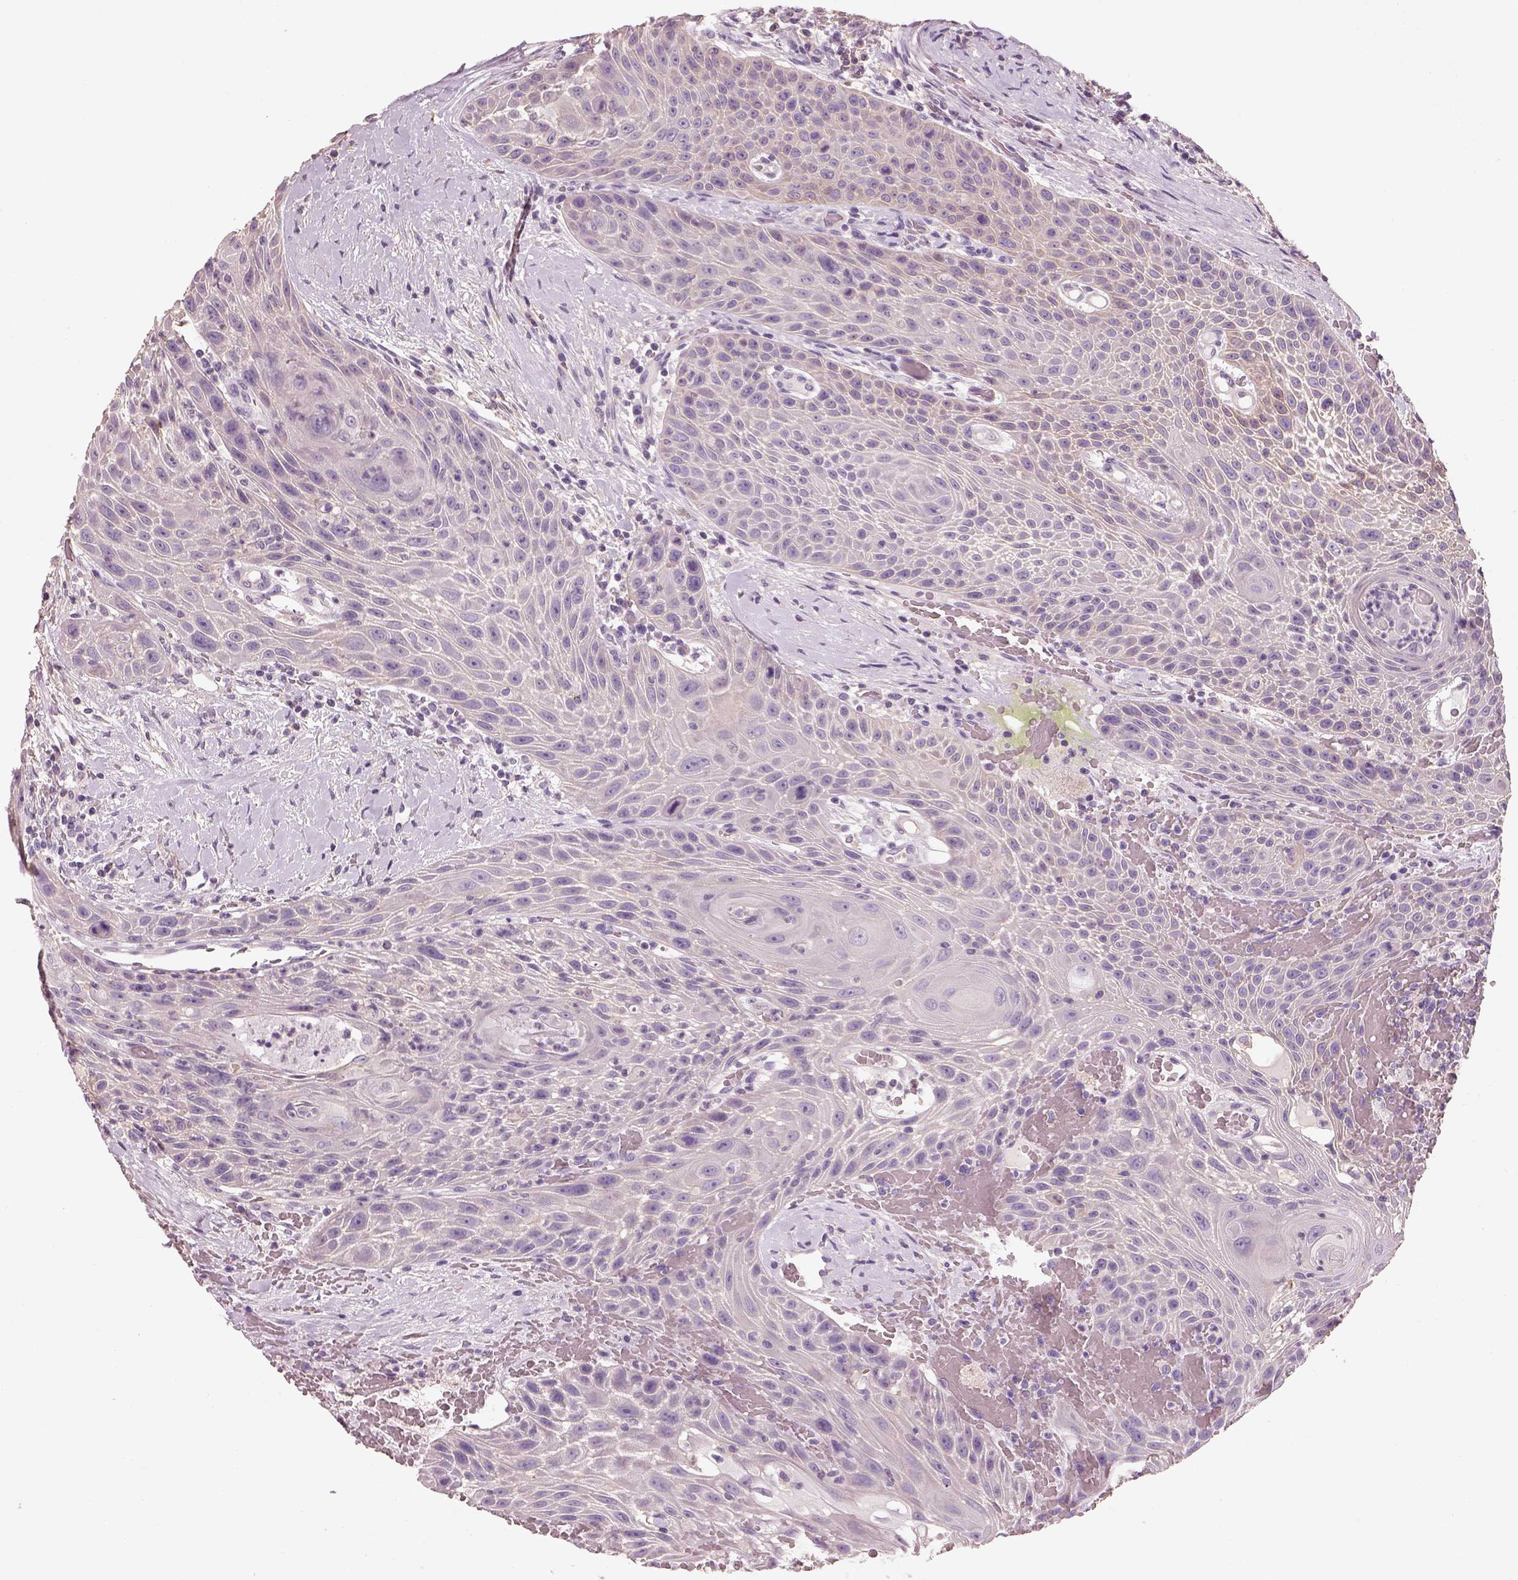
{"staining": {"intensity": "negative", "quantity": "none", "location": "none"}, "tissue": "head and neck cancer", "cell_type": "Tumor cells", "image_type": "cancer", "snomed": [{"axis": "morphology", "description": "Squamous cell carcinoma, NOS"}, {"axis": "topography", "description": "Head-Neck"}], "caption": "A photomicrograph of head and neck cancer (squamous cell carcinoma) stained for a protein reveals no brown staining in tumor cells. (Brightfield microscopy of DAB immunohistochemistry at high magnification).", "gene": "OTUD6A", "patient": {"sex": "male", "age": 69}}